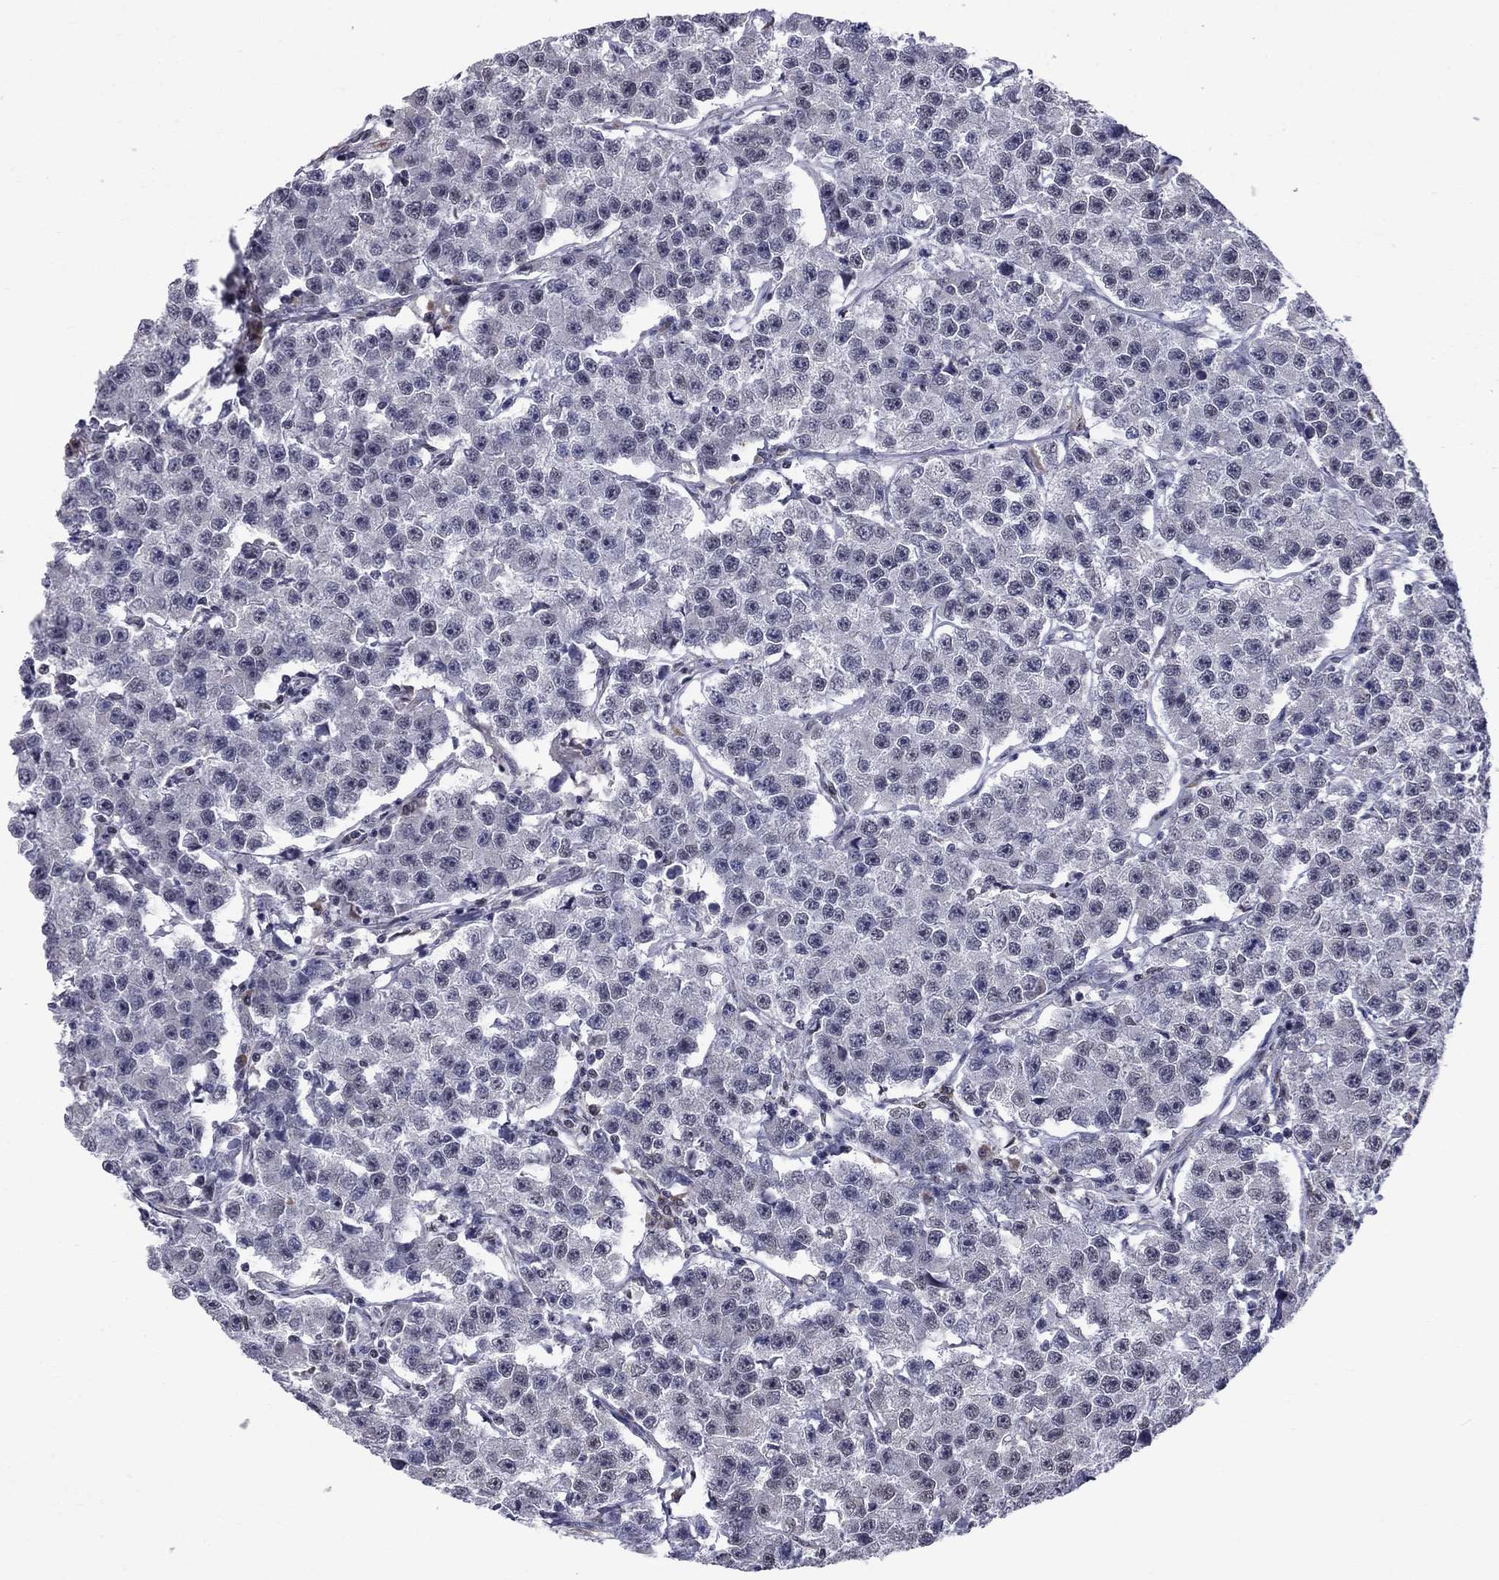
{"staining": {"intensity": "negative", "quantity": "none", "location": "none"}, "tissue": "testis cancer", "cell_type": "Tumor cells", "image_type": "cancer", "snomed": [{"axis": "morphology", "description": "Seminoma, NOS"}, {"axis": "topography", "description": "Testis"}], "caption": "Immunohistochemistry (IHC) micrograph of human testis seminoma stained for a protein (brown), which exhibits no staining in tumor cells. (Stains: DAB (3,3'-diaminobenzidine) immunohistochemistry (IHC) with hematoxylin counter stain, Microscopy: brightfield microscopy at high magnification).", "gene": "HSPB2", "patient": {"sex": "male", "age": 59}}